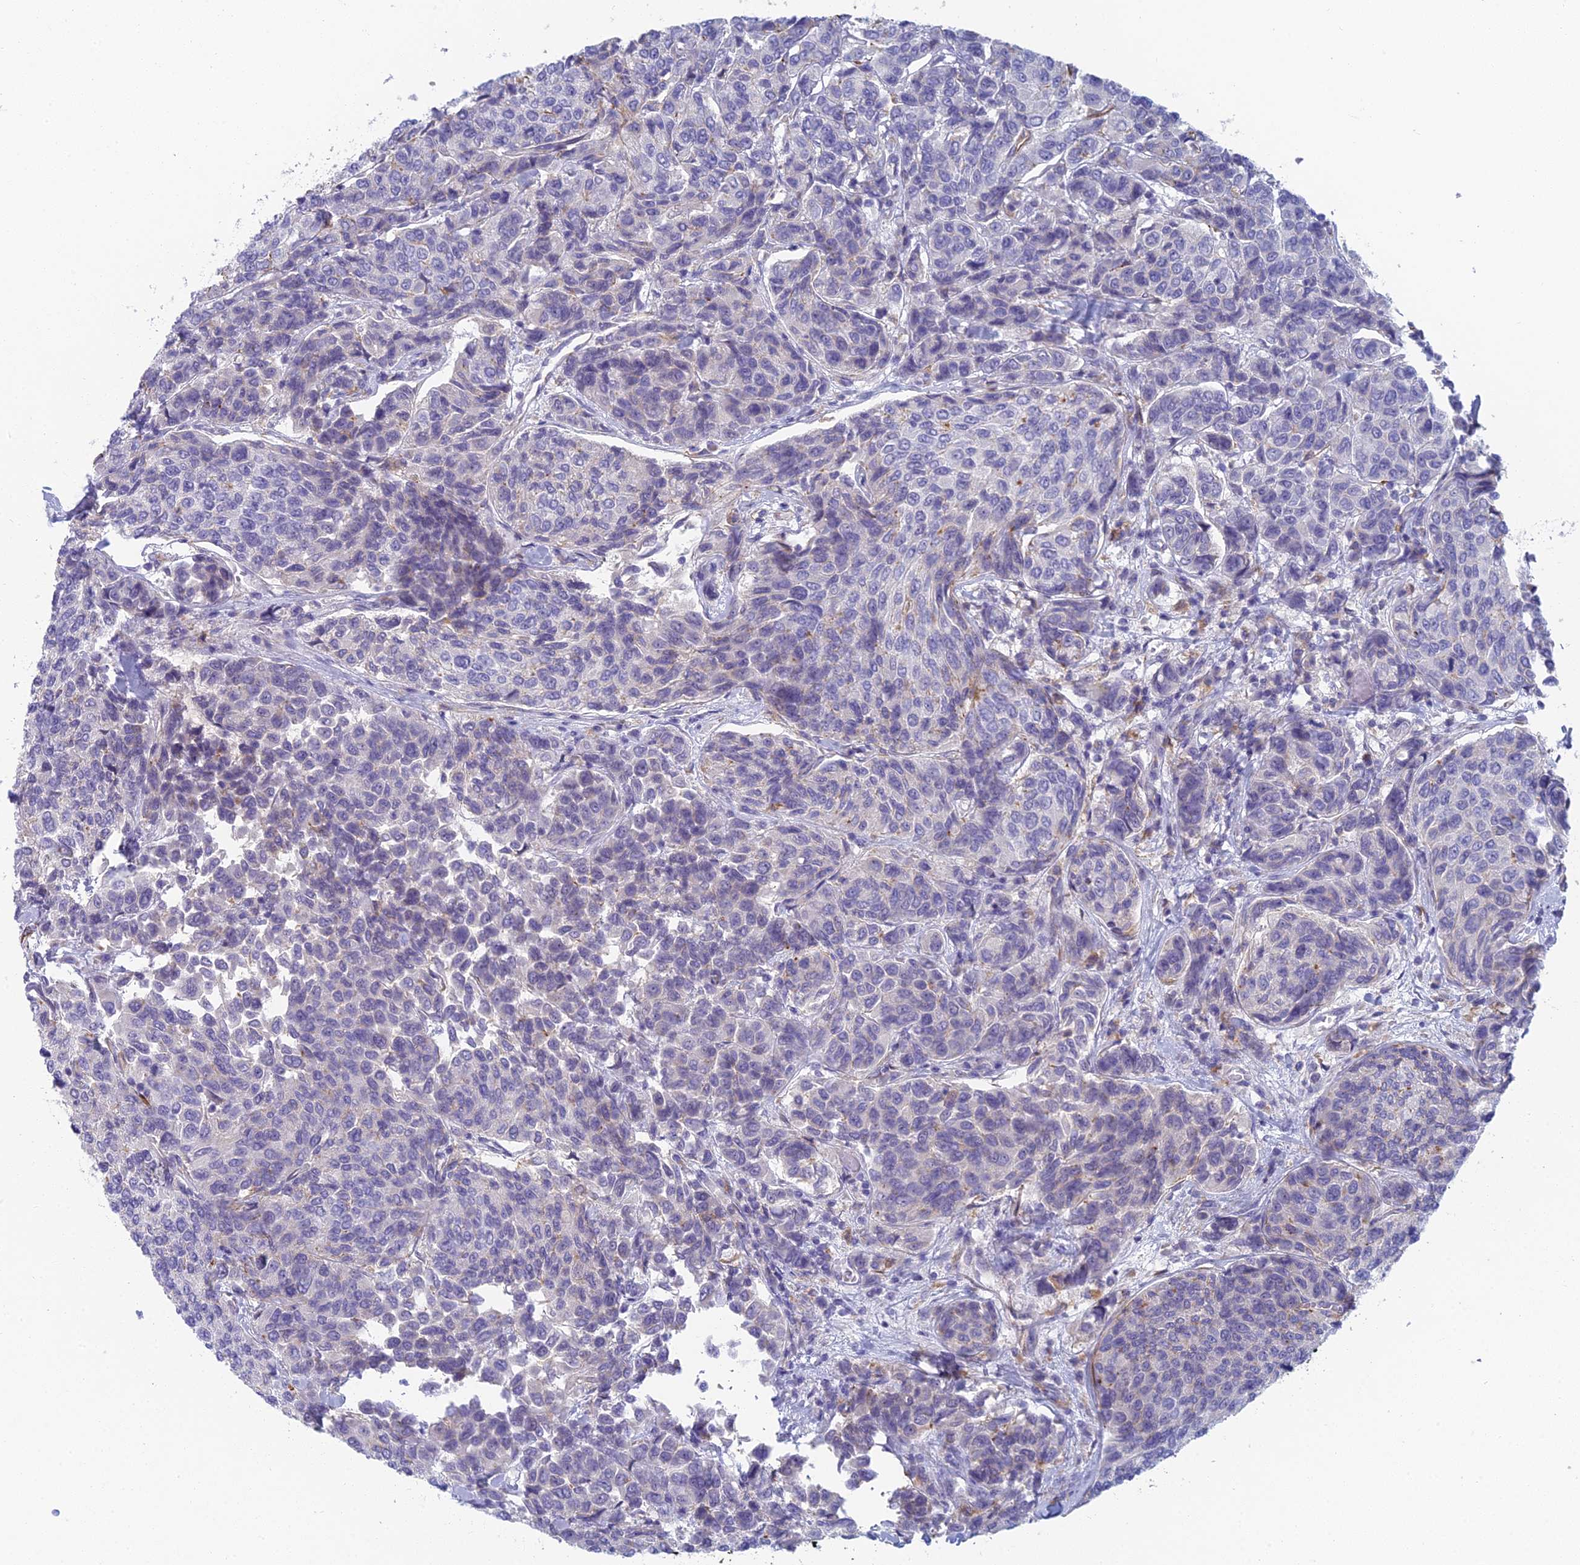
{"staining": {"intensity": "negative", "quantity": "none", "location": "none"}, "tissue": "breast cancer", "cell_type": "Tumor cells", "image_type": "cancer", "snomed": [{"axis": "morphology", "description": "Duct carcinoma"}, {"axis": "topography", "description": "Breast"}], "caption": "Tumor cells show no significant protein expression in infiltrating ductal carcinoma (breast). (Immunohistochemistry, brightfield microscopy, high magnification).", "gene": "FERD3L", "patient": {"sex": "female", "age": 55}}